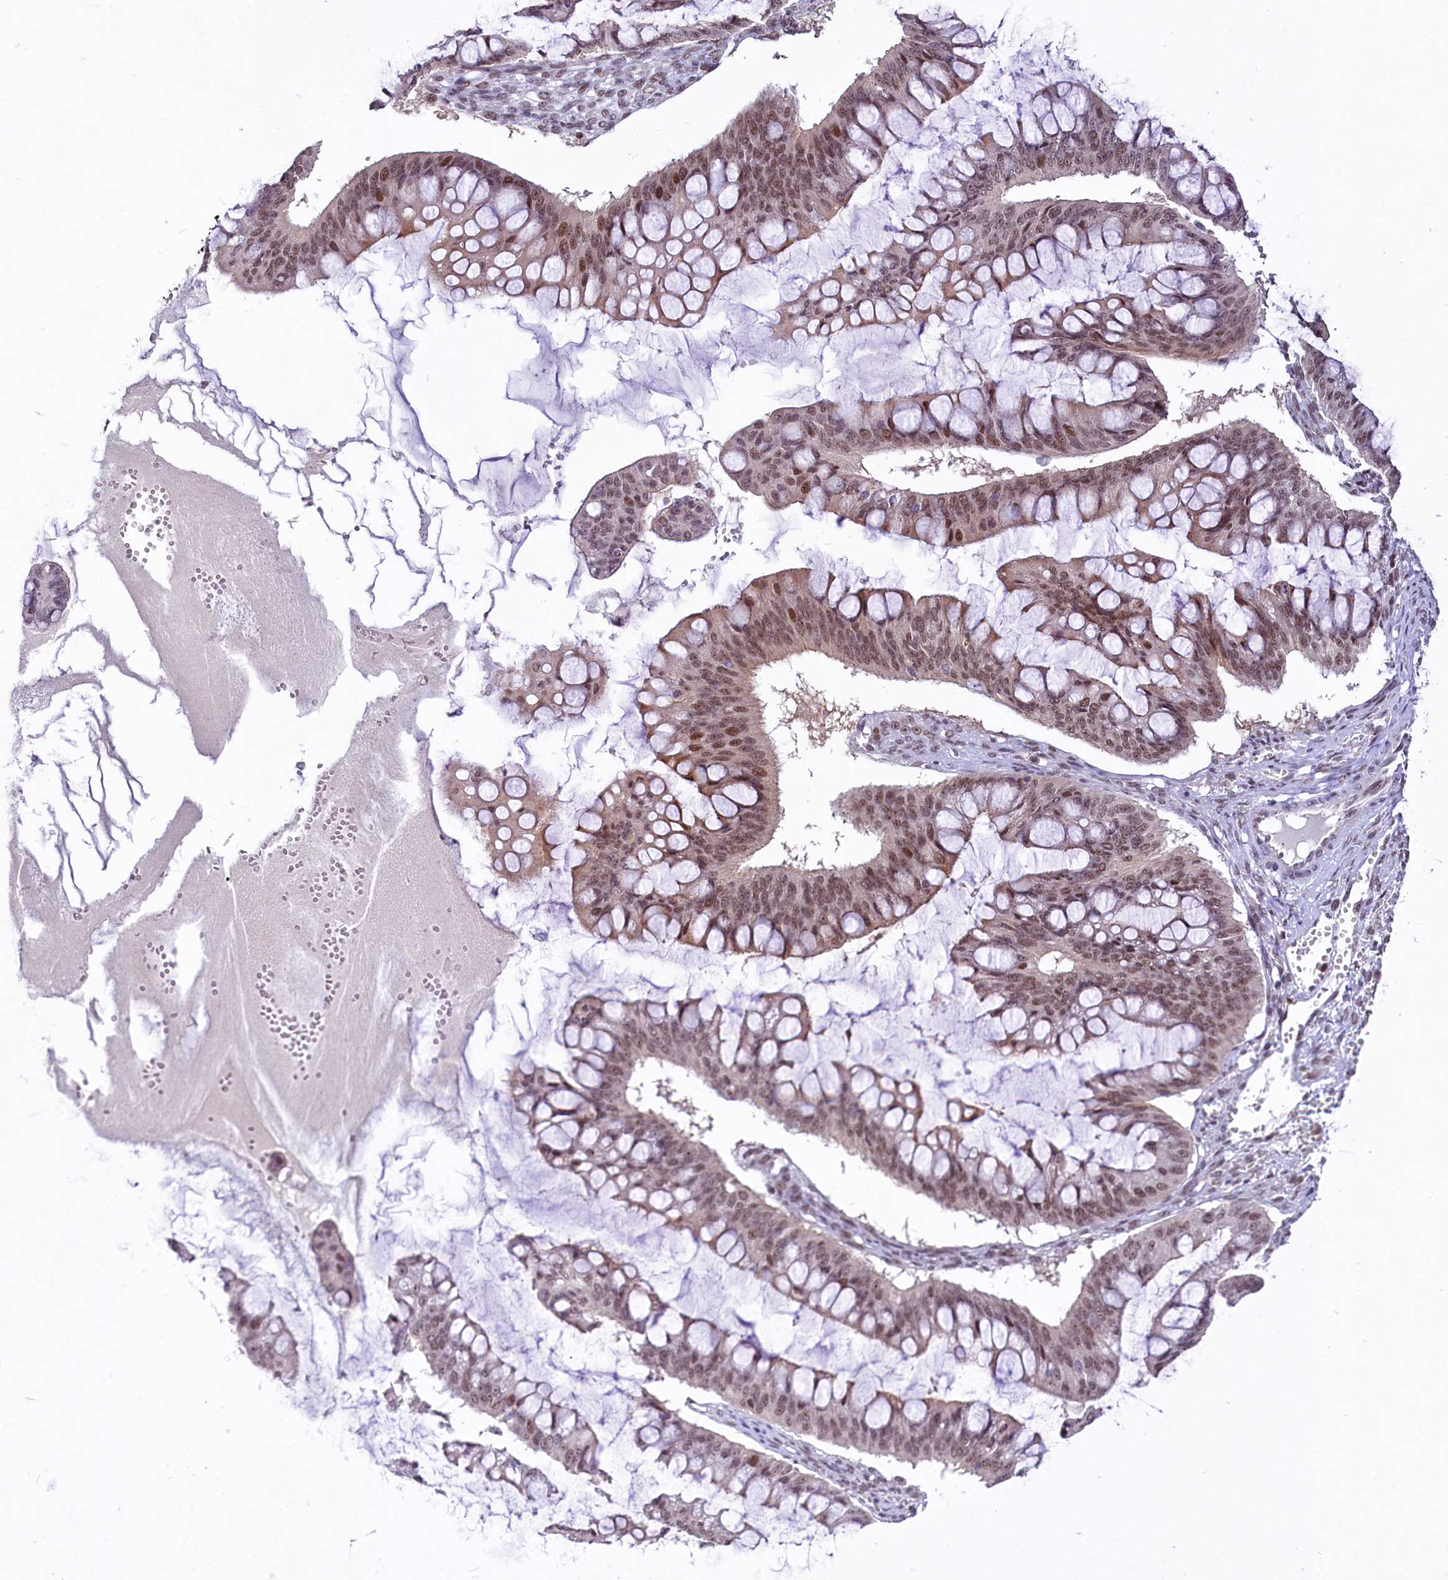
{"staining": {"intensity": "moderate", "quantity": ">75%", "location": "cytoplasmic/membranous,nuclear"}, "tissue": "ovarian cancer", "cell_type": "Tumor cells", "image_type": "cancer", "snomed": [{"axis": "morphology", "description": "Cystadenocarcinoma, mucinous, NOS"}, {"axis": "topography", "description": "Ovary"}], "caption": "Ovarian mucinous cystadenocarcinoma was stained to show a protein in brown. There is medium levels of moderate cytoplasmic/membranous and nuclear staining in about >75% of tumor cells.", "gene": "SCAF11", "patient": {"sex": "female", "age": 73}}